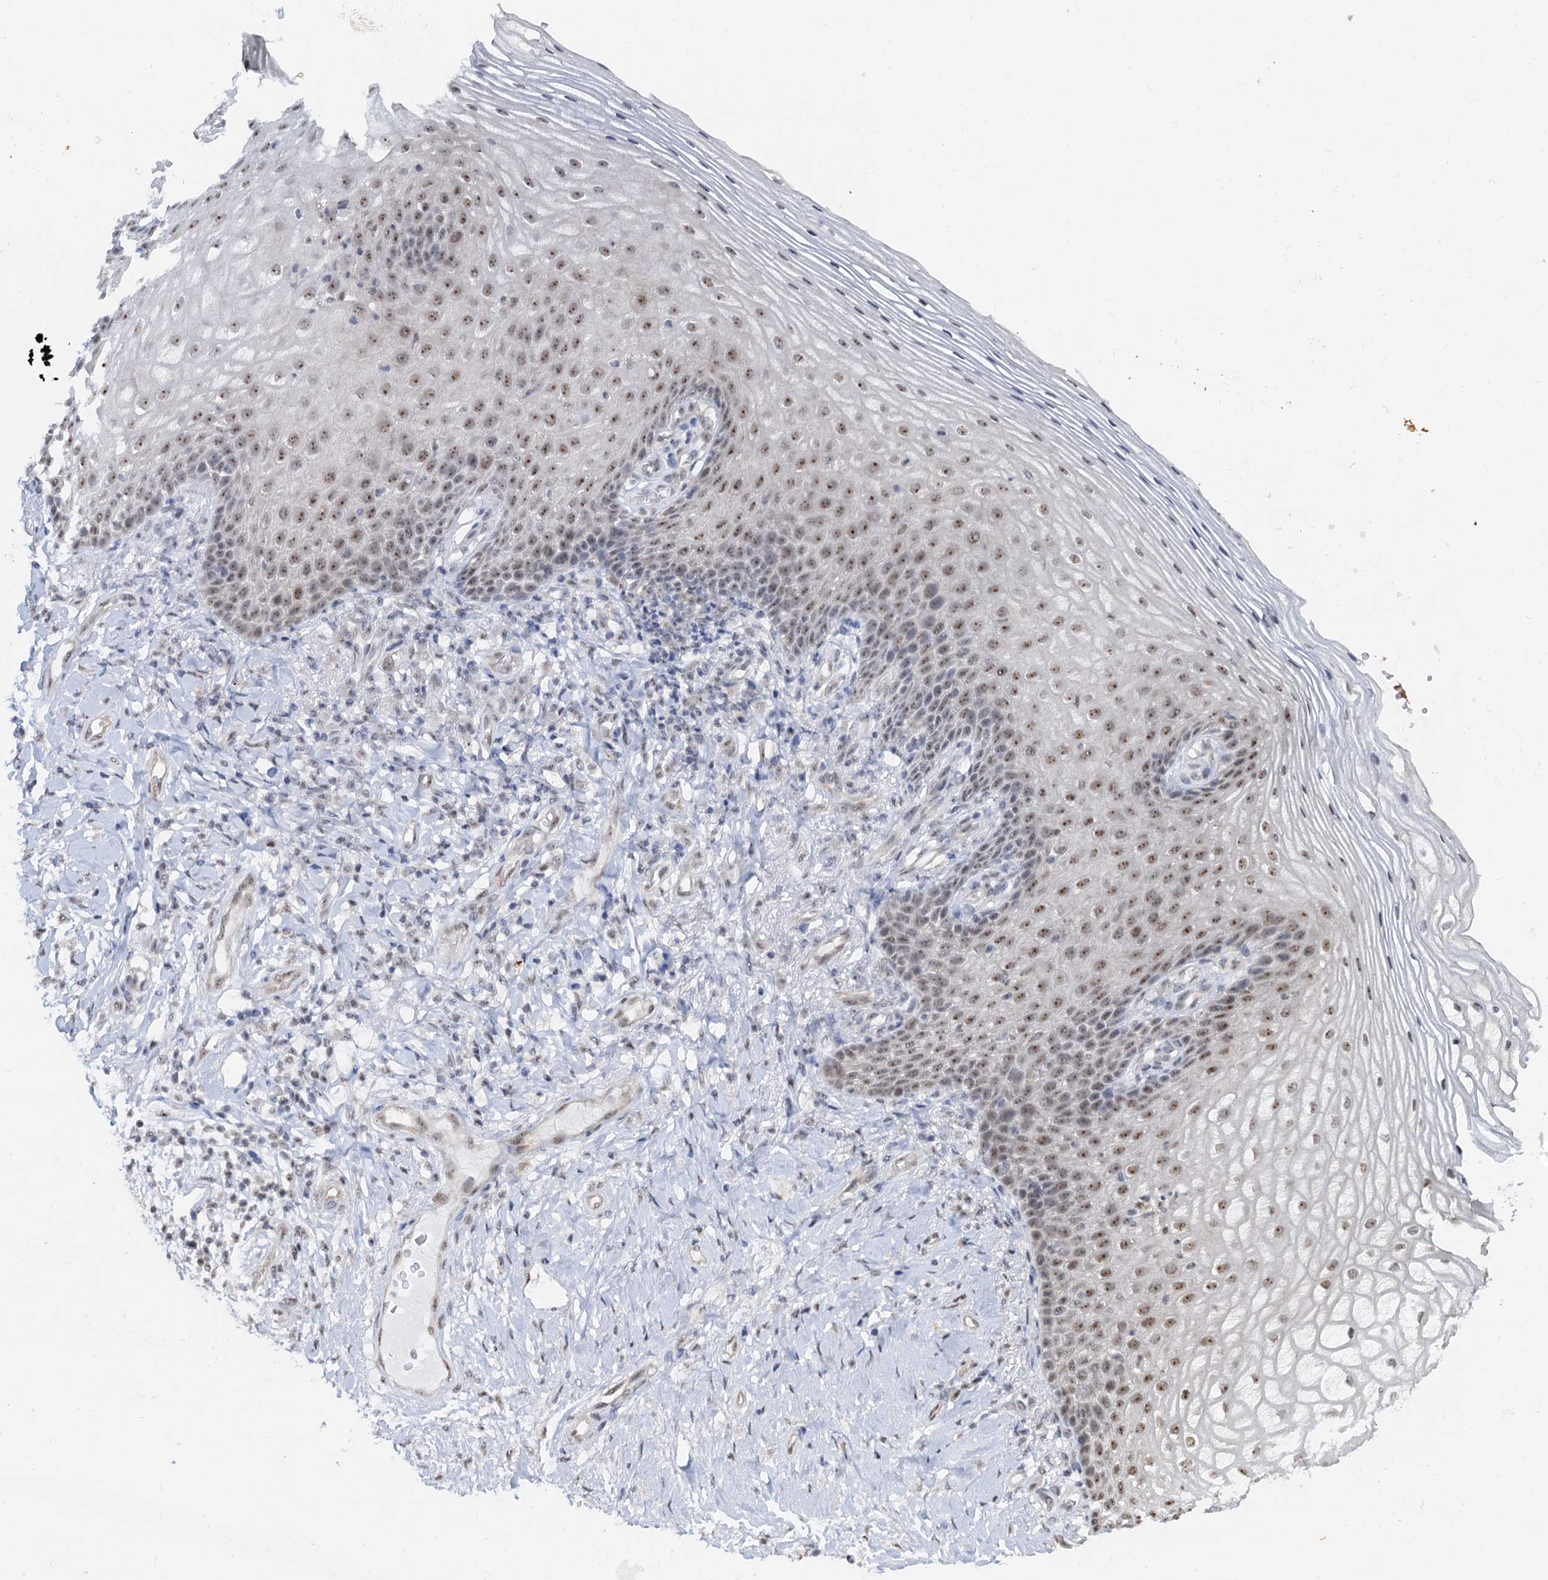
{"staining": {"intensity": "moderate", "quantity": ">75%", "location": "nuclear"}, "tissue": "vagina", "cell_type": "Squamous epithelial cells", "image_type": "normal", "snomed": [{"axis": "morphology", "description": "Normal tissue, NOS"}, {"axis": "topography", "description": "Vagina"}], "caption": "Immunohistochemistry (IHC) (DAB (3,3'-diaminobenzidine)) staining of unremarkable vagina displays moderate nuclear protein expression in approximately >75% of squamous epithelial cells.", "gene": "NAT10", "patient": {"sex": "female", "age": 60}}